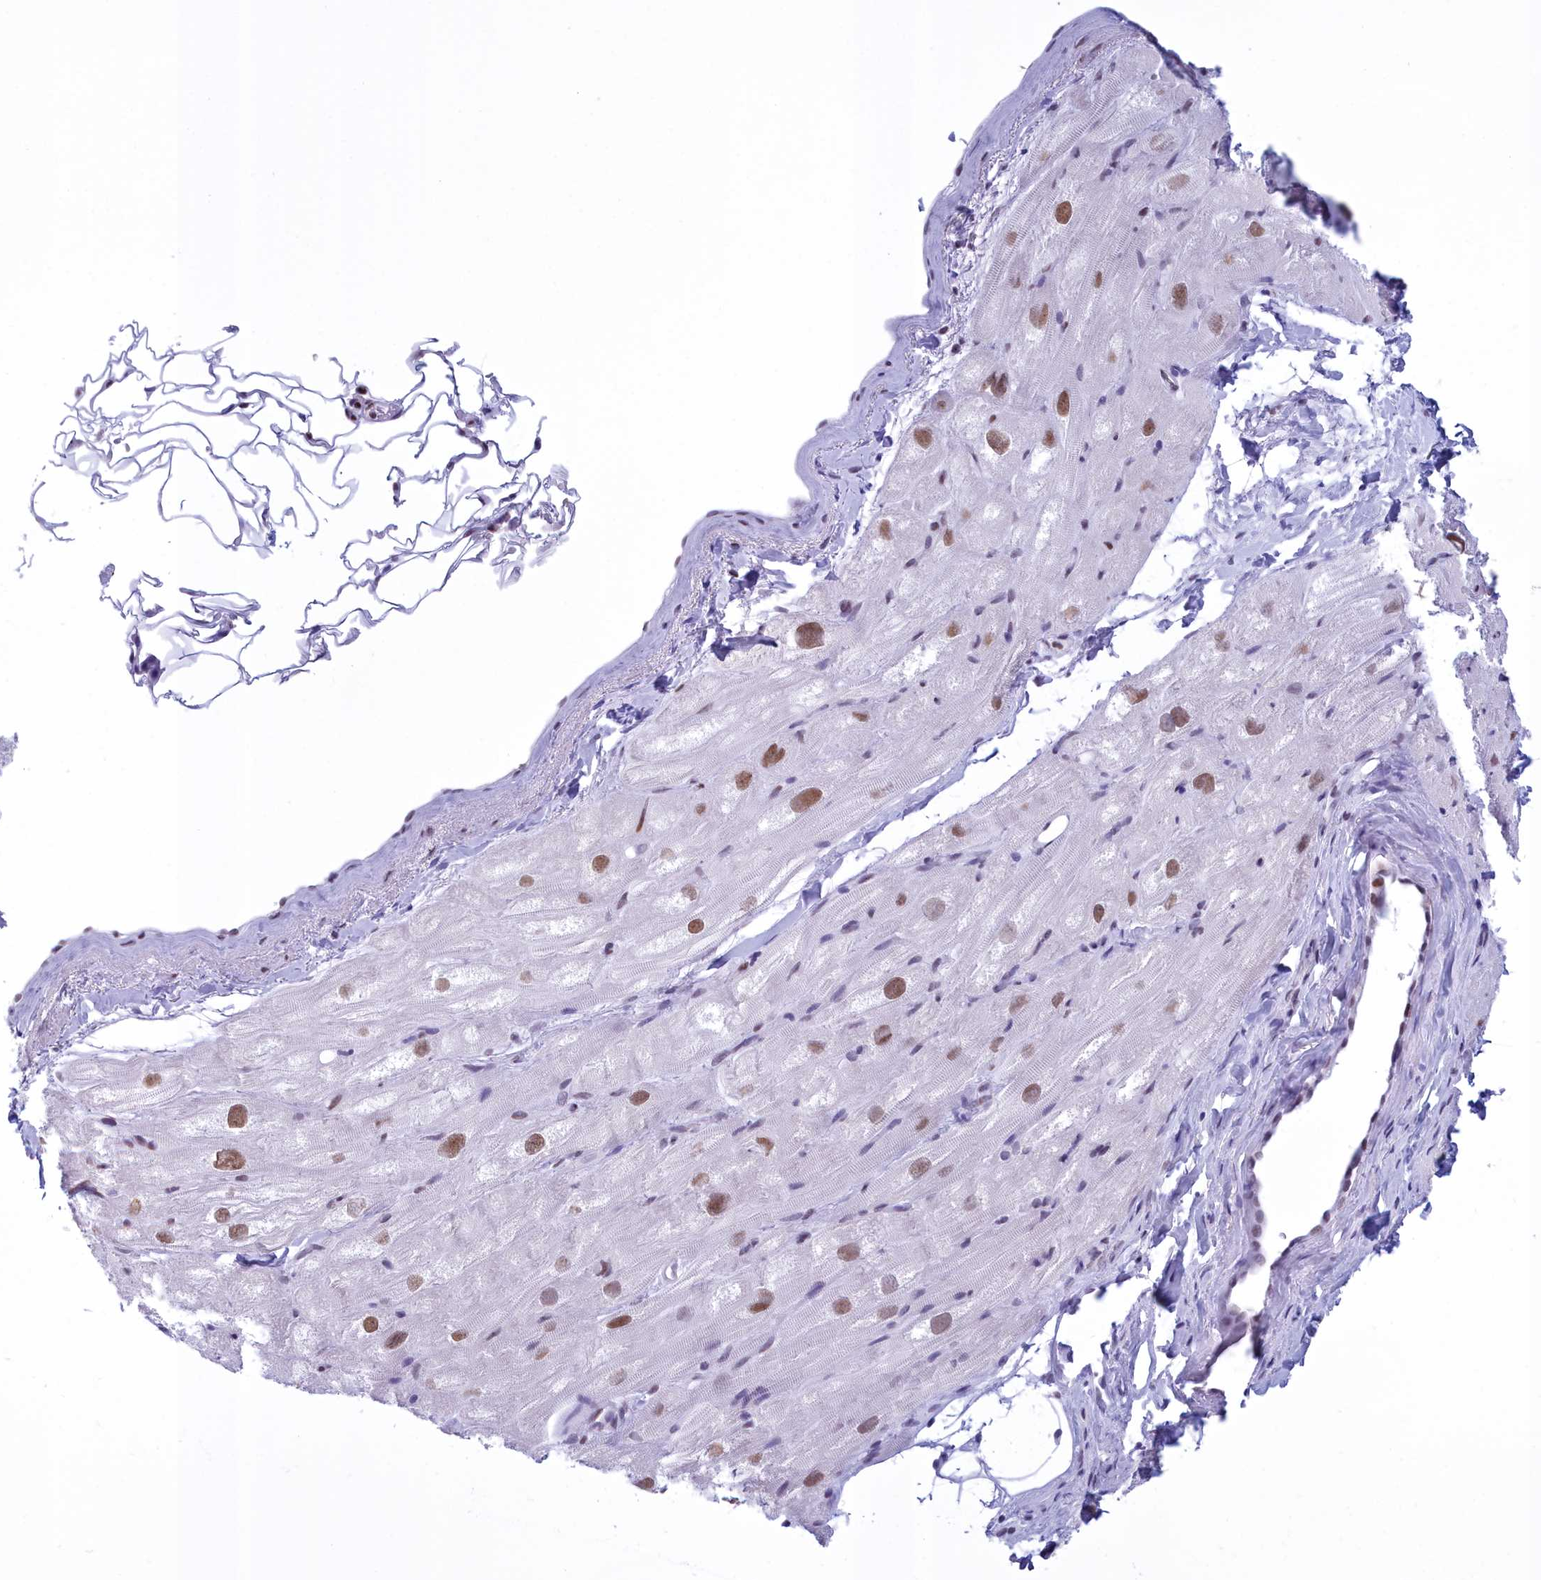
{"staining": {"intensity": "moderate", "quantity": "<25%", "location": "nuclear"}, "tissue": "heart muscle", "cell_type": "Cardiomyocytes", "image_type": "normal", "snomed": [{"axis": "morphology", "description": "Normal tissue, NOS"}, {"axis": "topography", "description": "Heart"}], "caption": "Approximately <25% of cardiomyocytes in benign human heart muscle exhibit moderate nuclear protein staining as visualized by brown immunohistochemical staining.", "gene": "CDC26", "patient": {"sex": "male", "age": 50}}